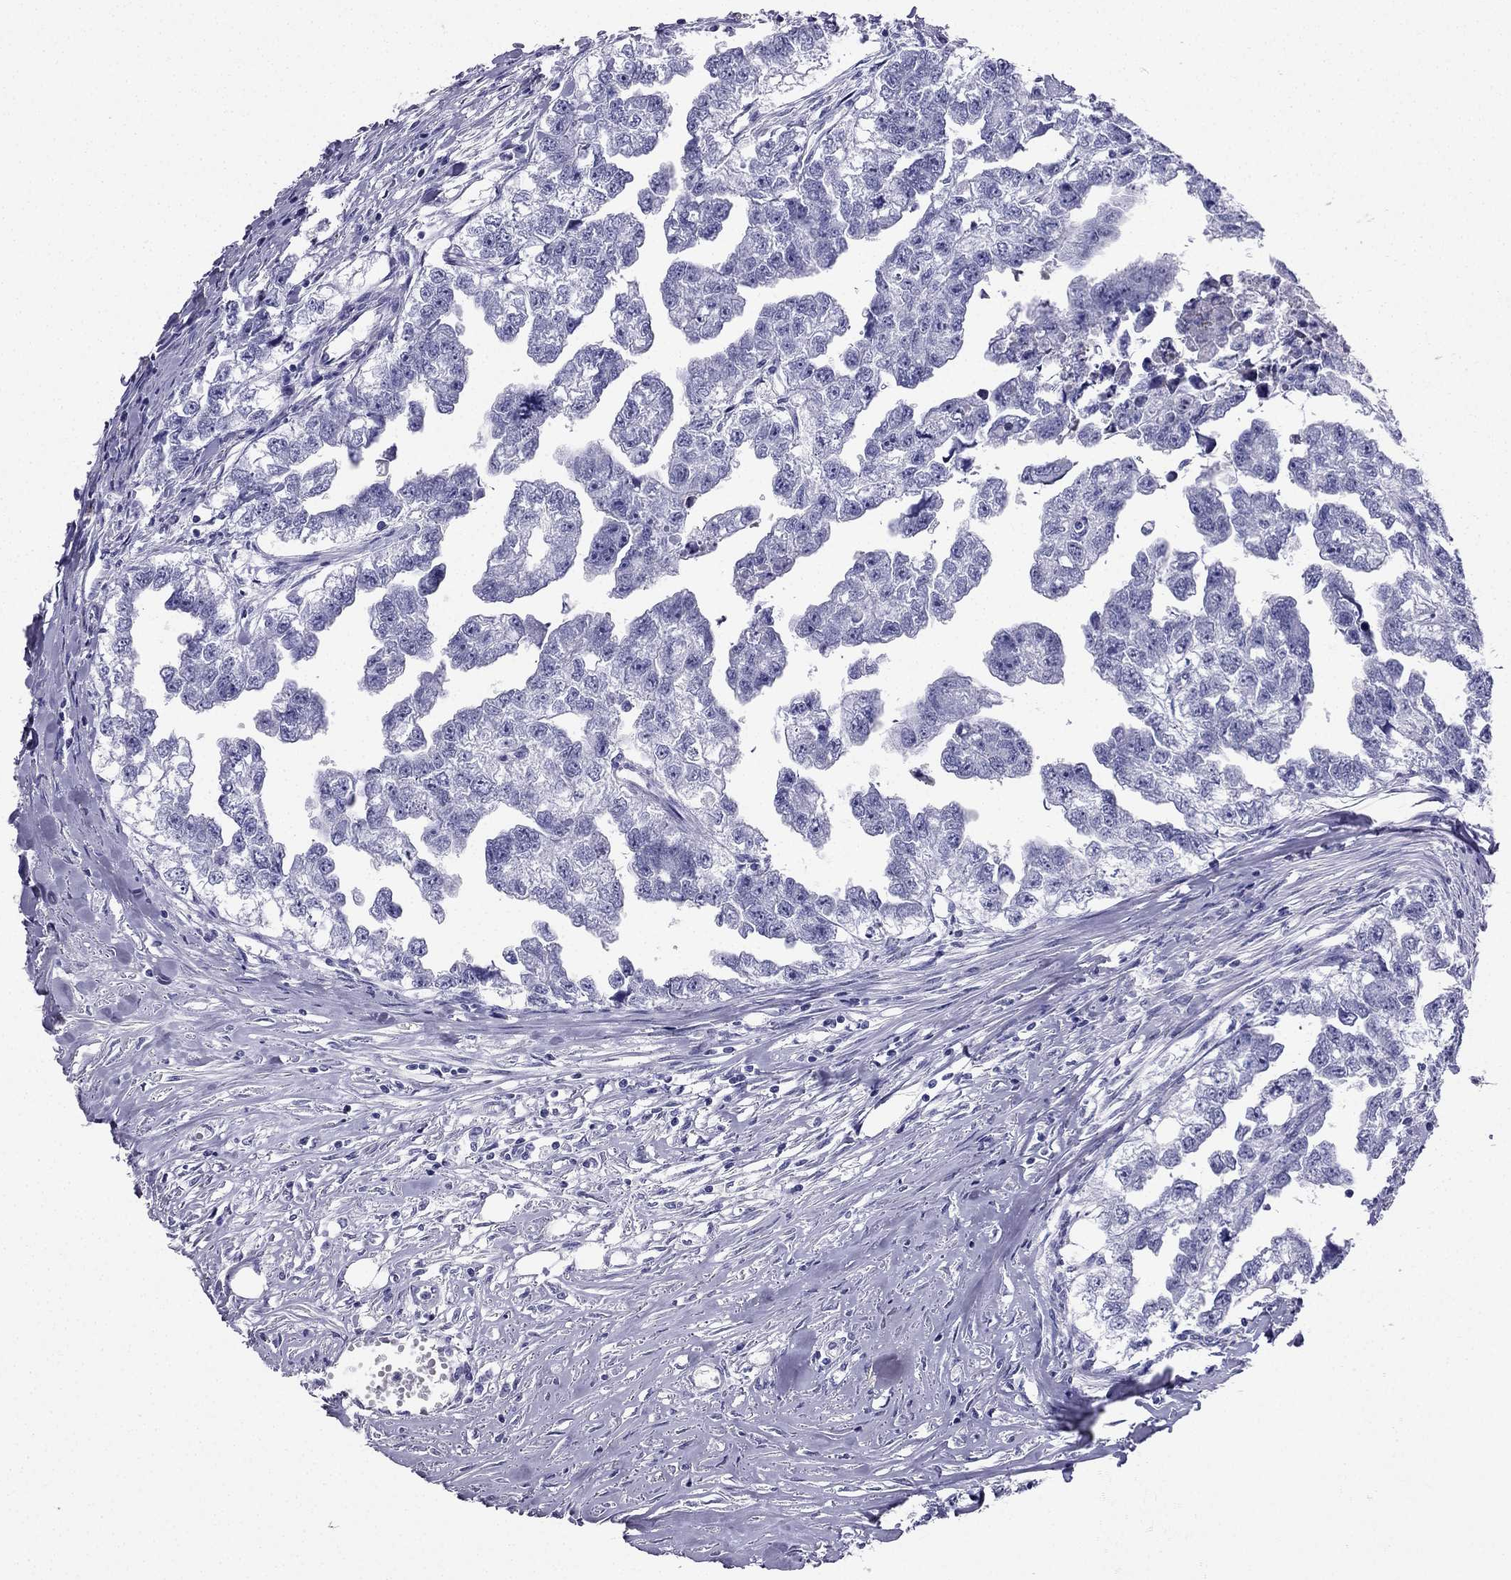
{"staining": {"intensity": "negative", "quantity": "none", "location": "none"}, "tissue": "testis cancer", "cell_type": "Tumor cells", "image_type": "cancer", "snomed": [{"axis": "morphology", "description": "Carcinoma, Embryonal, NOS"}, {"axis": "morphology", "description": "Teratoma, malignant, NOS"}, {"axis": "topography", "description": "Testis"}], "caption": "Tumor cells show no significant staining in testis cancer (embryonal carcinoma). (DAB immunohistochemistry (IHC) visualized using brightfield microscopy, high magnification).", "gene": "SLC18A2", "patient": {"sex": "male", "age": 44}}